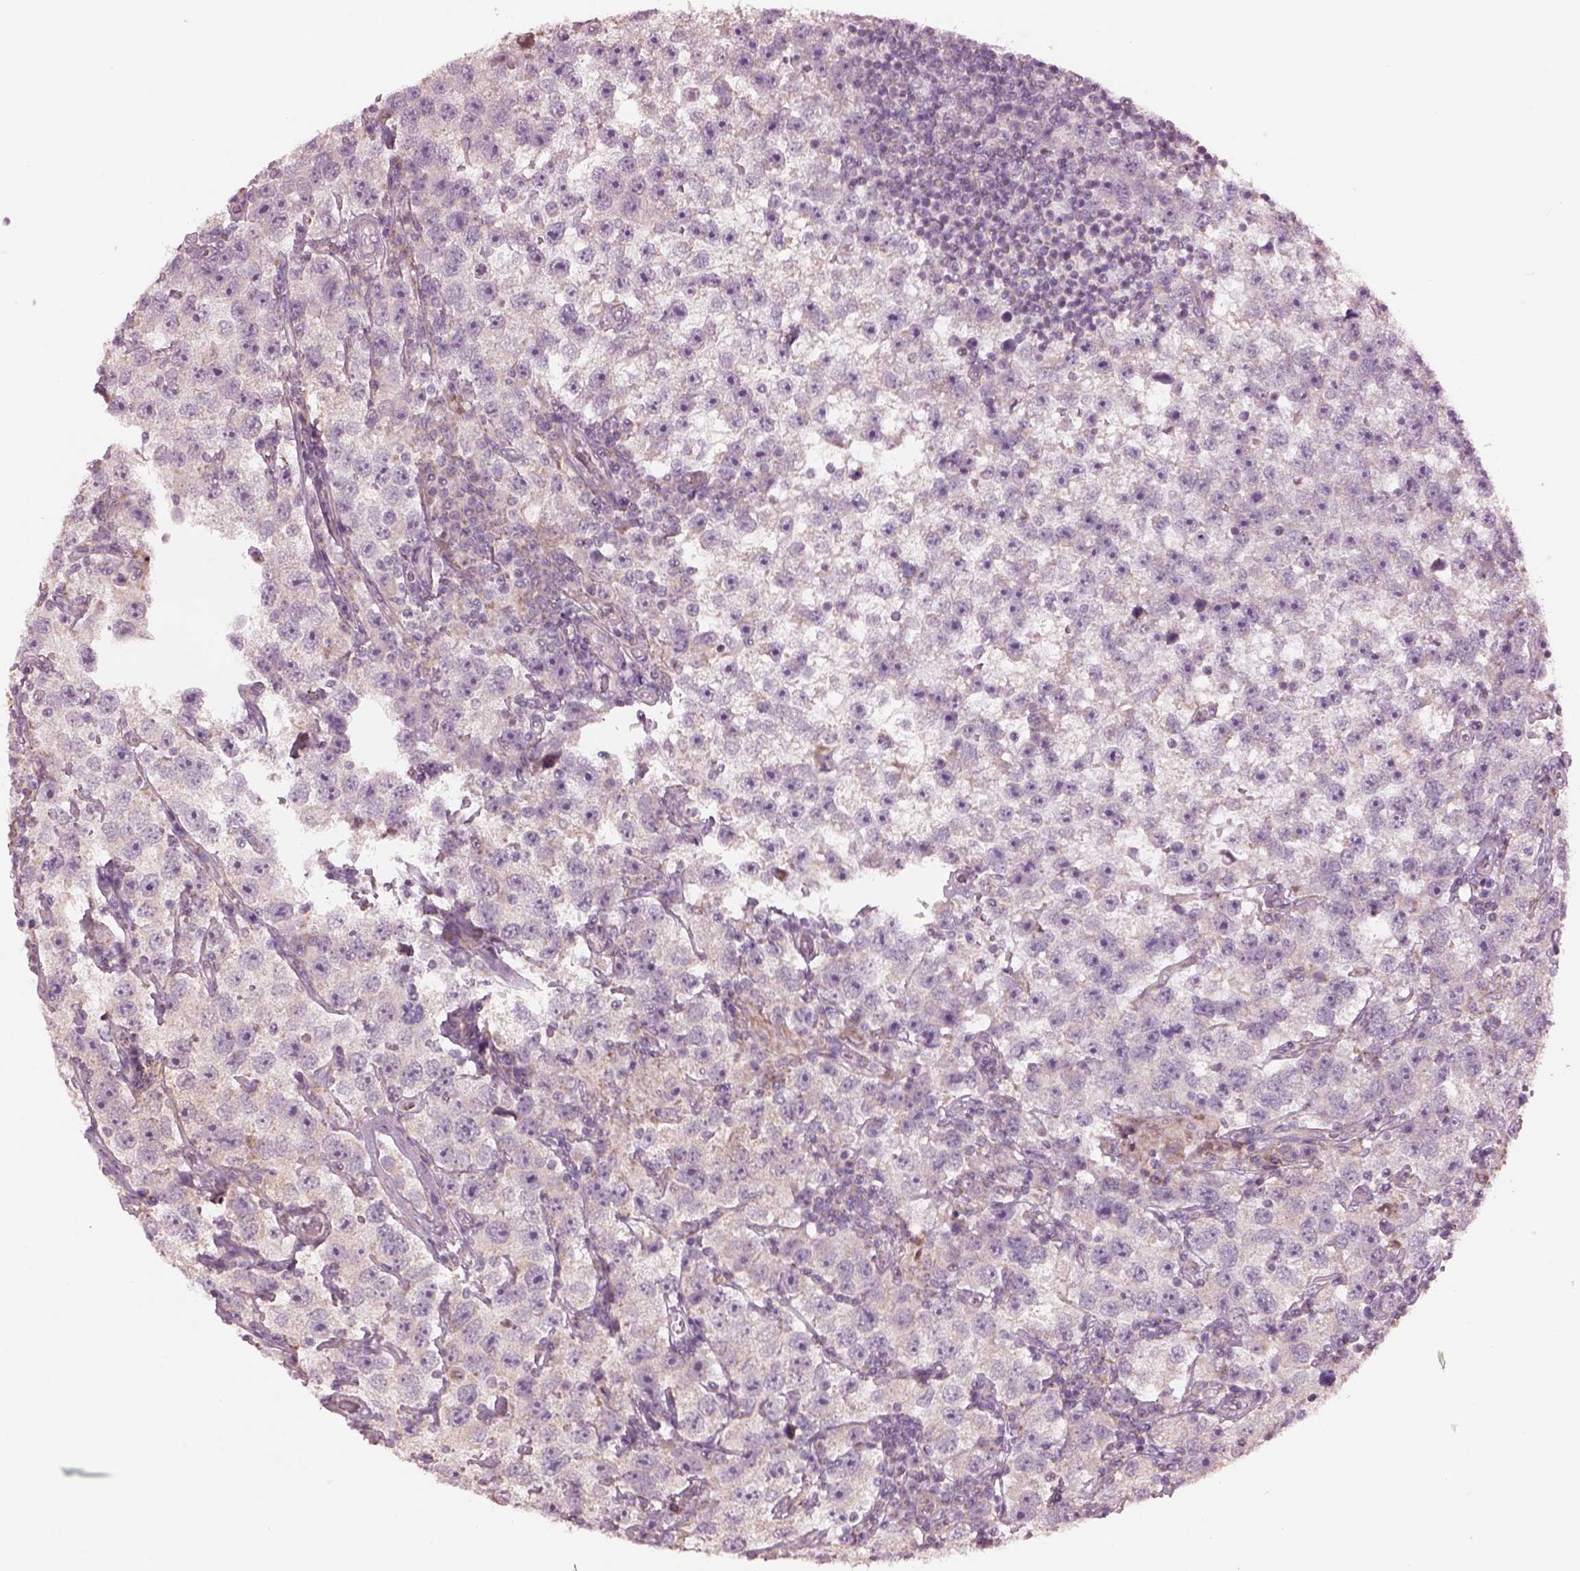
{"staining": {"intensity": "negative", "quantity": "none", "location": "none"}, "tissue": "testis cancer", "cell_type": "Tumor cells", "image_type": "cancer", "snomed": [{"axis": "morphology", "description": "Seminoma, NOS"}, {"axis": "topography", "description": "Testis"}], "caption": "Histopathology image shows no significant protein positivity in tumor cells of seminoma (testis). Nuclei are stained in blue.", "gene": "SPATA7", "patient": {"sex": "male", "age": 26}}